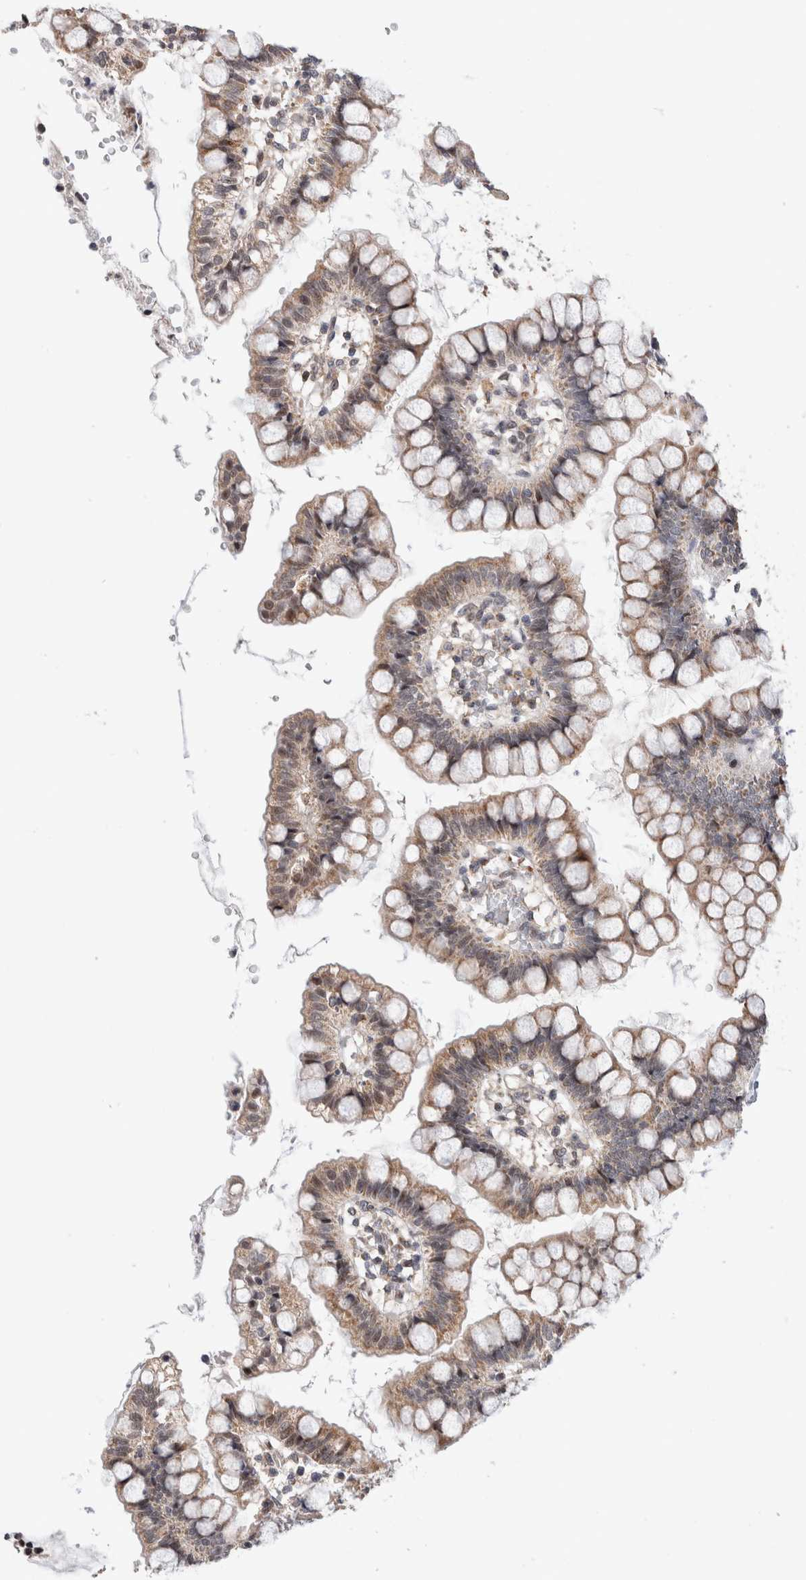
{"staining": {"intensity": "strong", "quantity": ">75%", "location": "cytoplasmic/membranous,nuclear"}, "tissue": "small intestine", "cell_type": "Glandular cells", "image_type": "normal", "snomed": [{"axis": "morphology", "description": "Normal tissue, NOS"}, {"axis": "morphology", "description": "Developmental malformation"}, {"axis": "topography", "description": "Small intestine"}], "caption": "An image of small intestine stained for a protein displays strong cytoplasmic/membranous,nuclear brown staining in glandular cells.", "gene": "MRPL37", "patient": {"sex": "male"}}